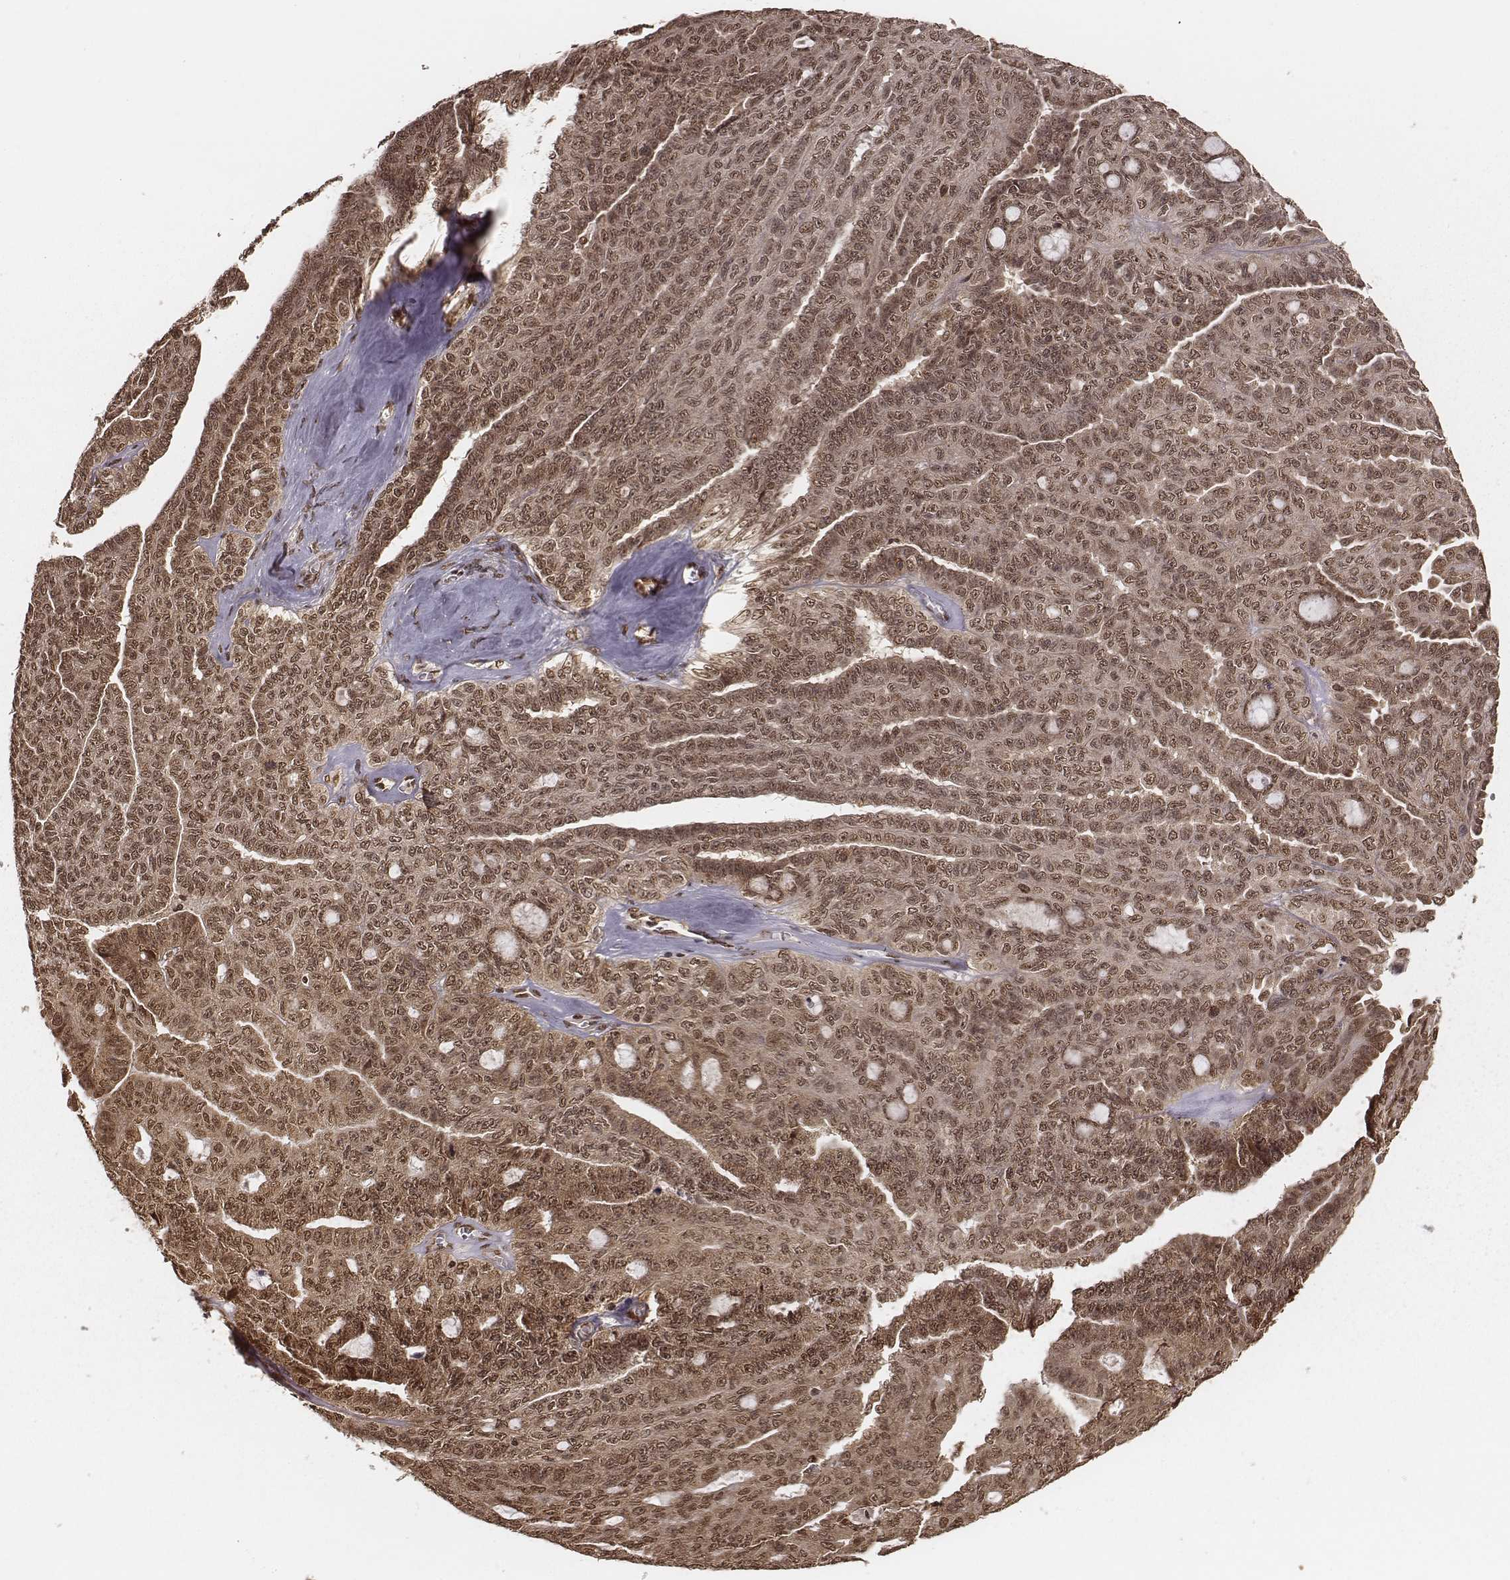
{"staining": {"intensity": "moderate", "quantity": ">75%", "location": "cytoplasmic/membranous,nuclear"}, "tissue": "ovarian cancer", "cell_type": "Tumor cells", "image_type": "cancer", "snomed": [{"axis": "morphology", "description": "Cystadenocarcinoma, serous, NOS"}, {"axis": "topography", "description": "Ovary"}], "caption": "Serous cystadenocarcinoma (ovarian) stained with IHC shows moderate cytoplasmic/membranous and nuclear positivity in about >75% of tumor cells. Using DAB (brown) and hematoxylin (blue) stains, captured at high magnification using brightfield microscopy.", "gene": "NFX1", "patient": {"sex": "female", "age": 71}}